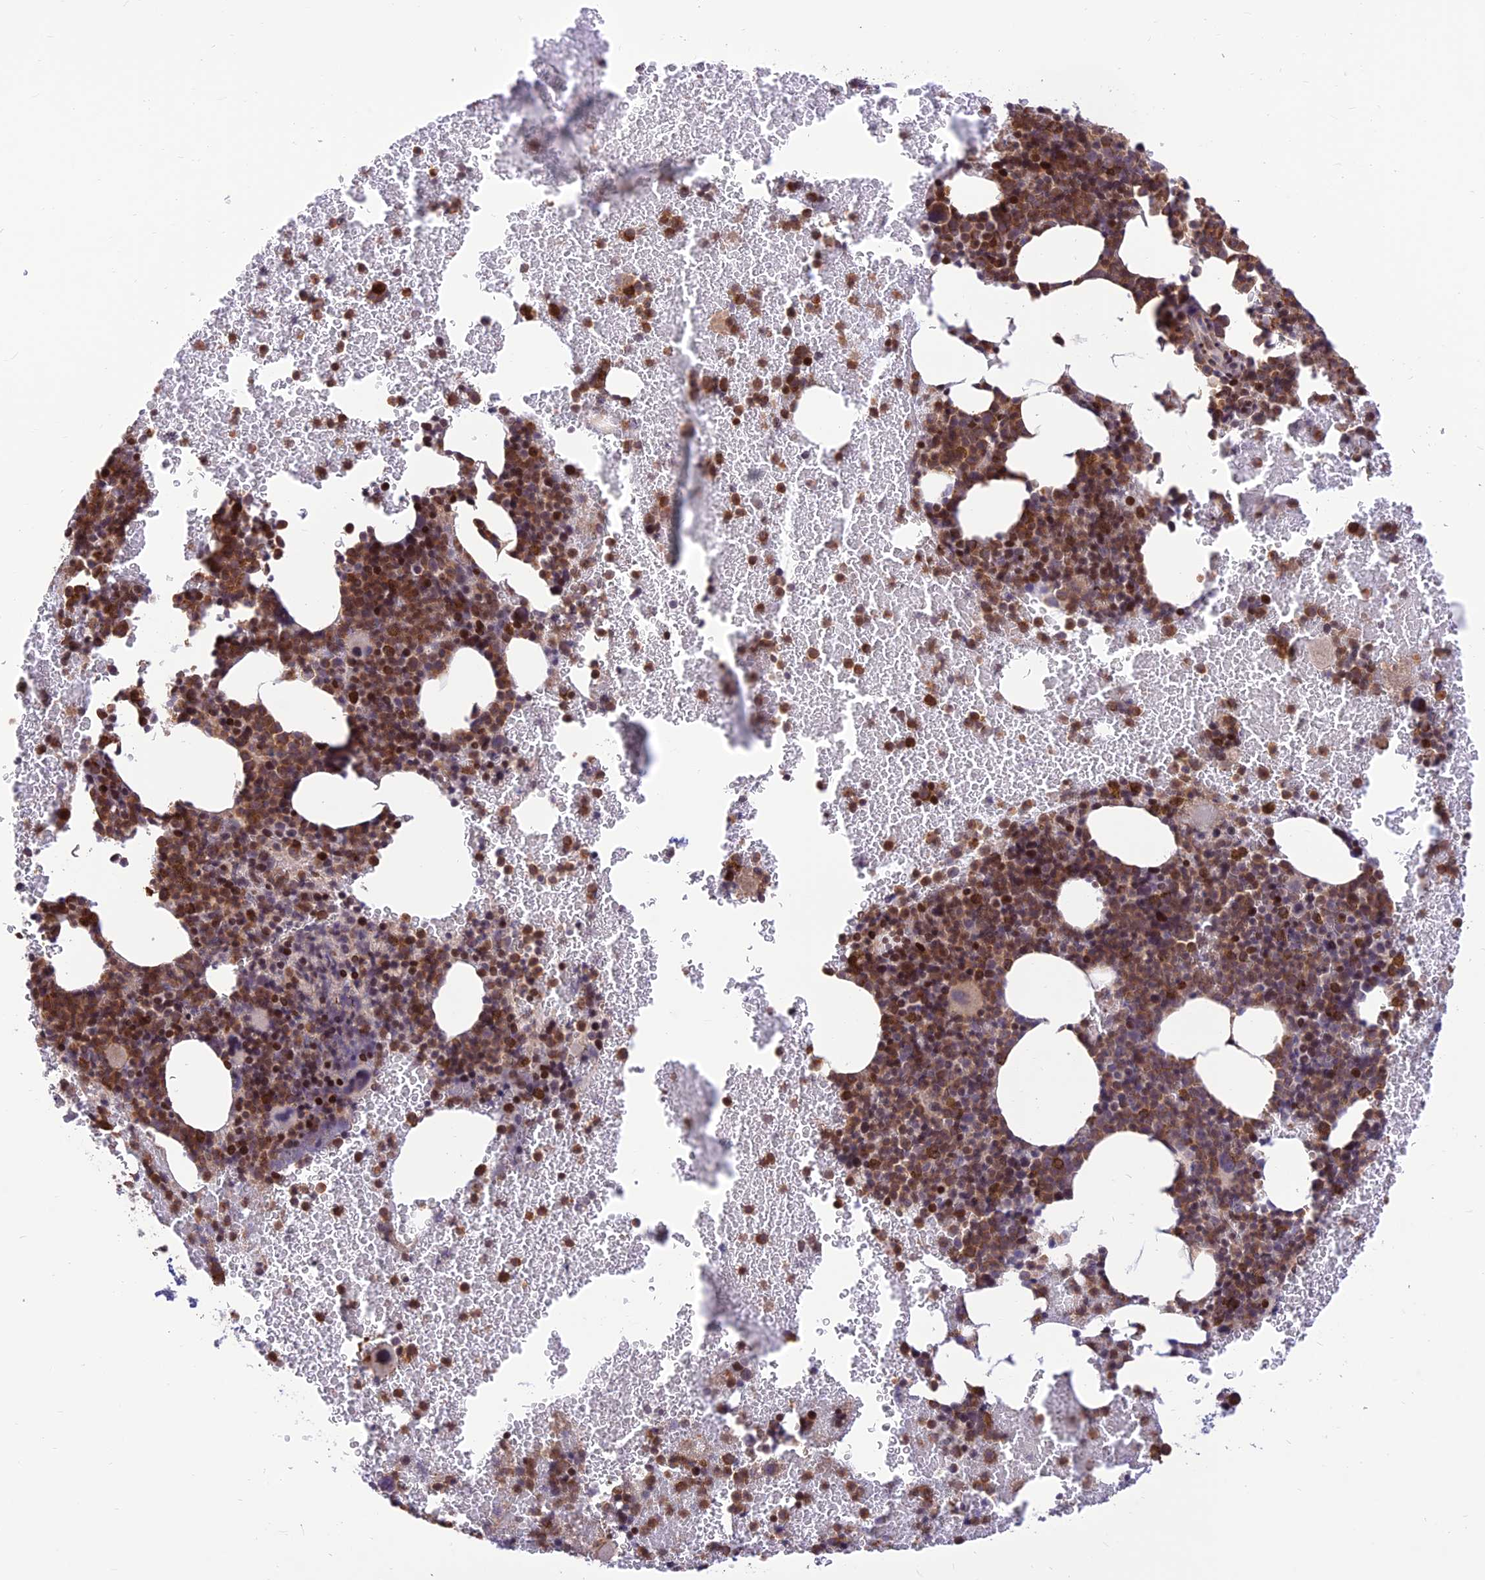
{"staining": {"intensity": "strong", "quantity": ">75%", "location": "cytoplasmic/membranous,nuclear"}, "tissue": "bone marrow", "cell_type": "Hematopoietic cells", "image_type": "normal", "snomed": [{"axis": "morphology", "description": "Normal tissue, NOS"}, {"axis": "topography", "description": "Bone marrow"}], "caption": "High-power microscopy captured an IHC micrograph of benign bone marrow, revealing strong cytoplasmic/membranous,nuclear expression in about >75% of hematopoietic cells. The protein of interest is shown in brown color, while the nuclei are stained blue.", "gene": "FAM186B", "patient": {"sex": "female", "age": 48}}